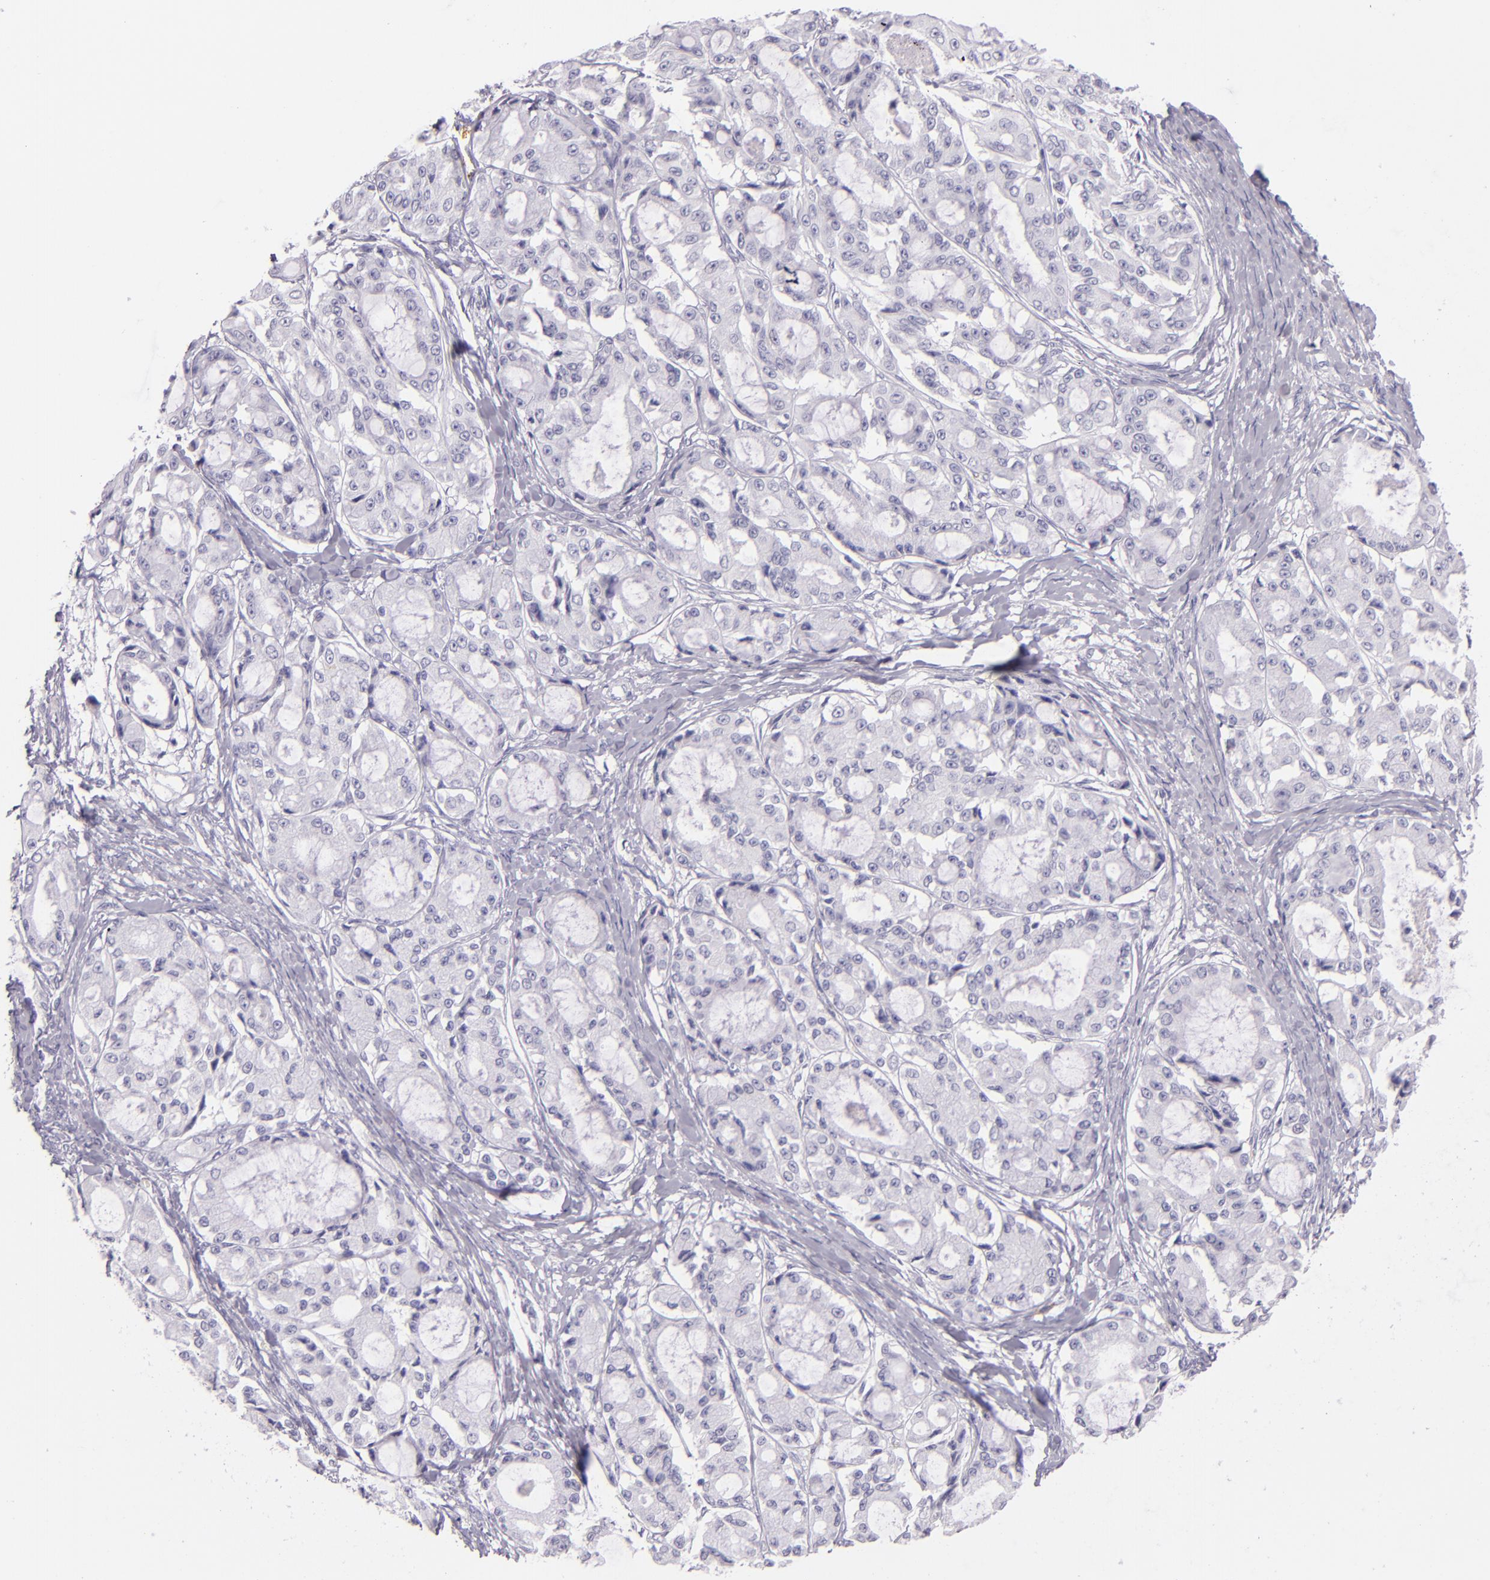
{"staining": {"intensity": "negative", "quantity": "none", "location": "none"}, "tissue": "ovarian cancer", "cell_type": "Tumor cells", "image_type": "cancer", "snomed": [{"axis": "morphology", "description": "Carcinoma, endometroid"}, {"axis": "topography", "description": "Ovary"}], "caption": "Immunohistochemistry (IHC) histopathology image of human endometroid carcinoma (ovarian) stained for a protein (brown), which exhibits no positivity in tumor cells.", "gene": "SELP", "patient": {"sex": "female", "age": 61}}